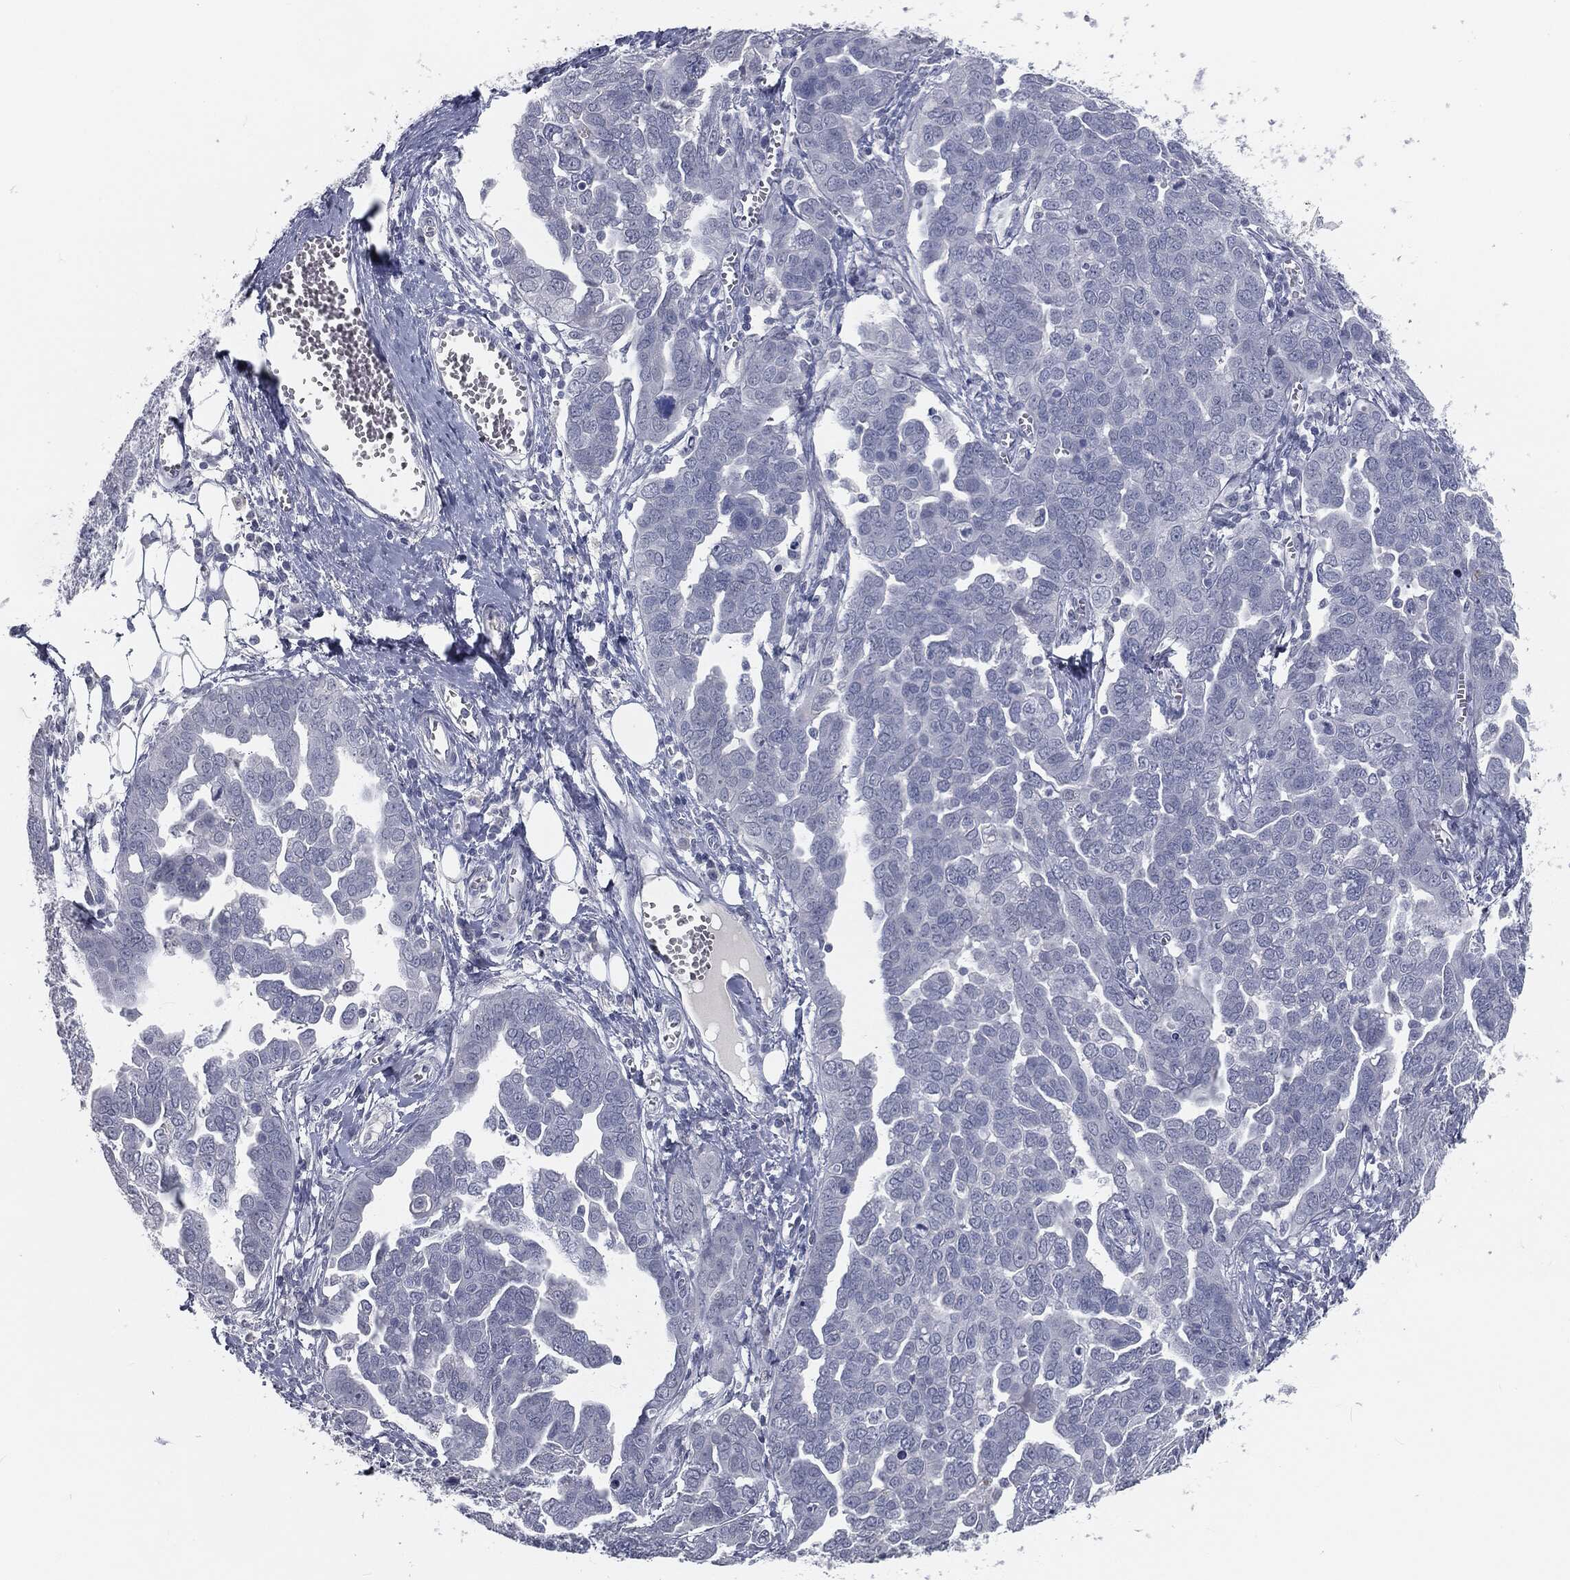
{"staining": {"intensity": "negative", "quantity": "none", "location": "none"}, "tissue": "ovarian cancer", "cell_type": "Tumor cells", "image_type": "cancer", "snomed": [{"axis": "morphology", "description": "Cystadenocarcinoma, serous, NOS"}, {"axis": "topography", "description": "Ovary"}], "caption": "Immunohistochemistry (IHC) photomicrograph of neoplastic tissue: ovarian serous cystadenocarcinoma stained with DAB exhibits no significant protein positivity in tumor cells. Nuclei are stained in blue.", "gene": "PRAME", "patient": {"sex": "female", "age": 59}}